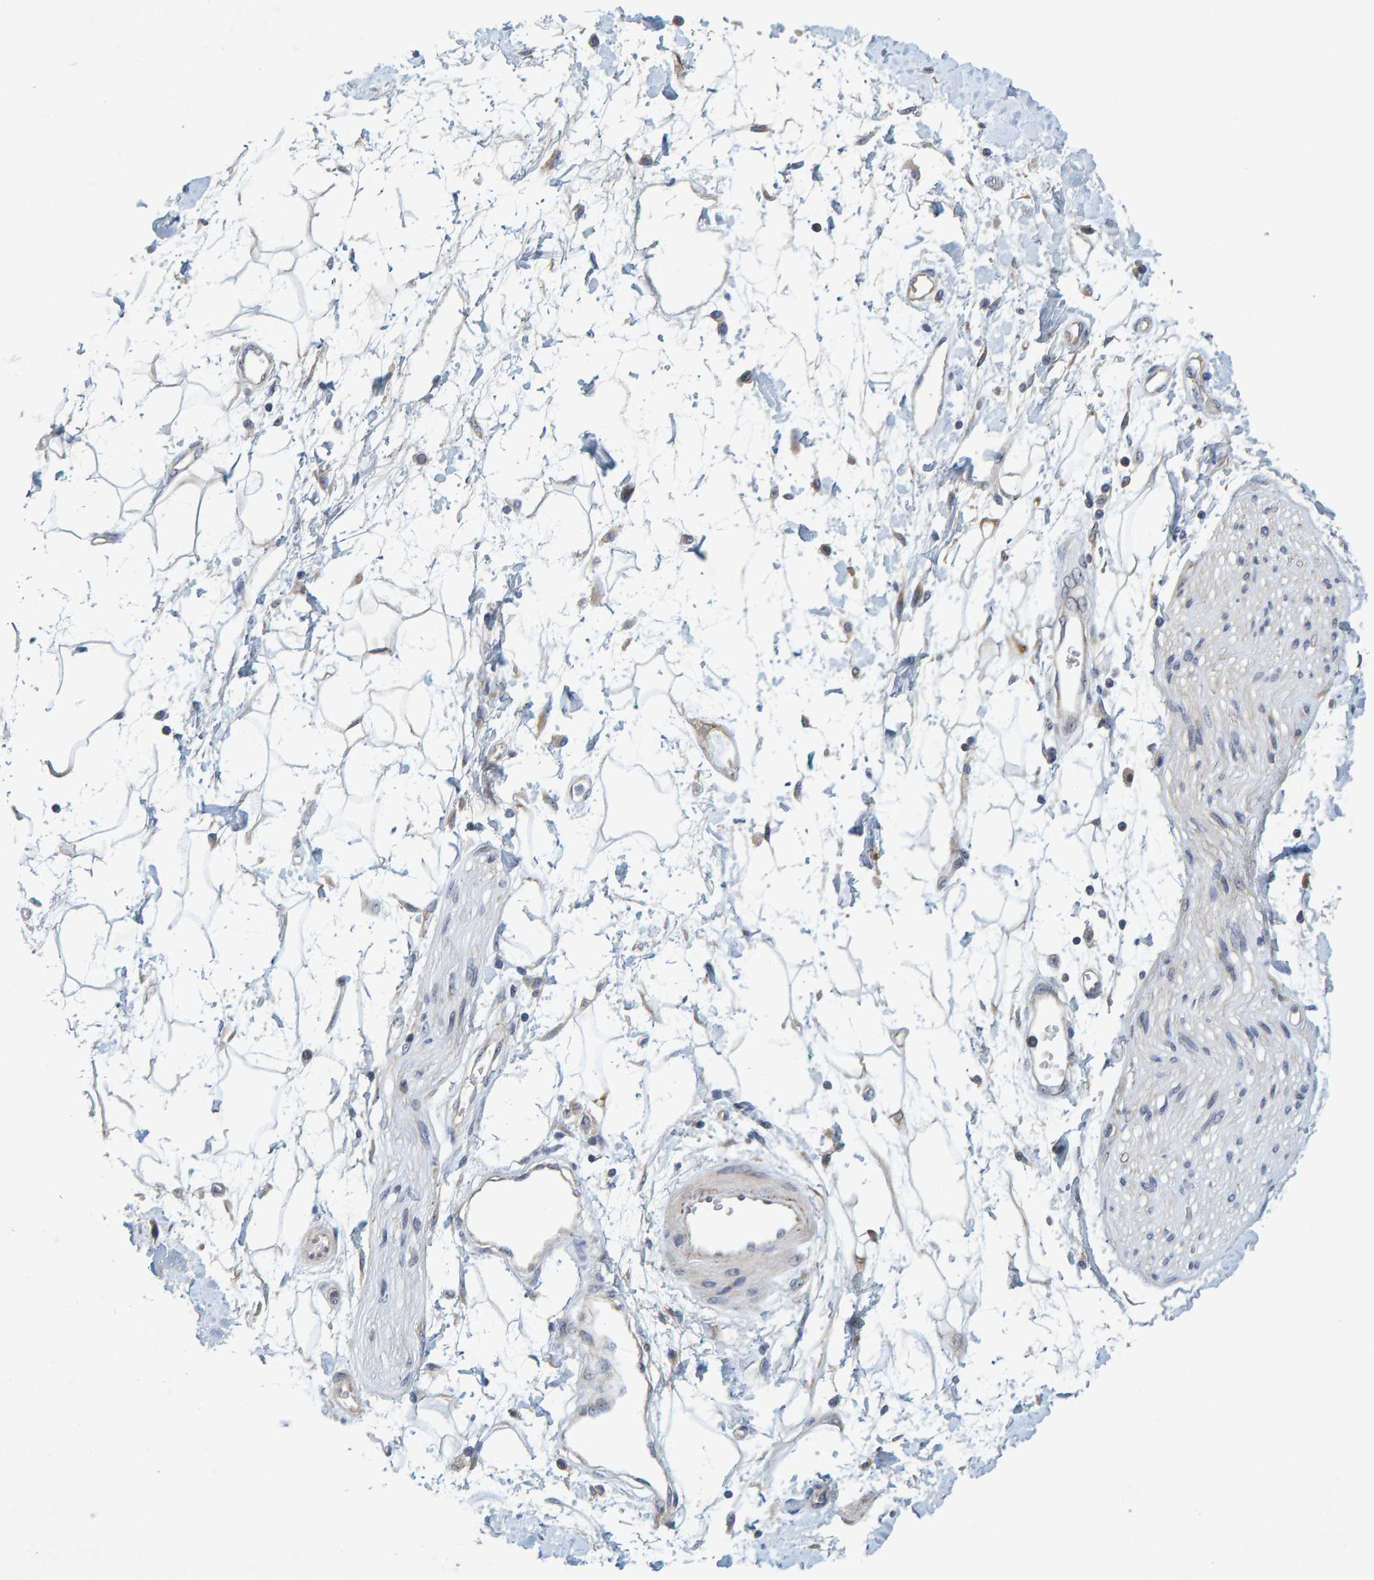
{"staining": {"intensity": "weak", "quantity": "25%-75%", "location": "cytoplasmic/membranous"}, "tissue": "adipose tissue", "cell_type": "Adipocytes", "image_type": "normal", "snomed": [{"axis": "morphology", "description": "Normal tissue, NOS"}, {"axis": "morphology", "description": "Adenocarcinoma, NOS"}, {"axis": "topography", "description": "Duodenum"}, {"axis": "topography", "description": "Peripheral nerve tissue"}], "caption": "Brown immunohistochemical staining in unremarkable human adipose tissue displays weak cytoplasmic/membranous positivity in about 25%-75% of adipocytes. (Stains: DAB (3,3'-diaminobenzidine) in brown, nuclei in blue, Microscopy: brightfield microscopy at high magnification).", "gene": "ZNF77", "patient": {"sex": "female", "age": 60}}